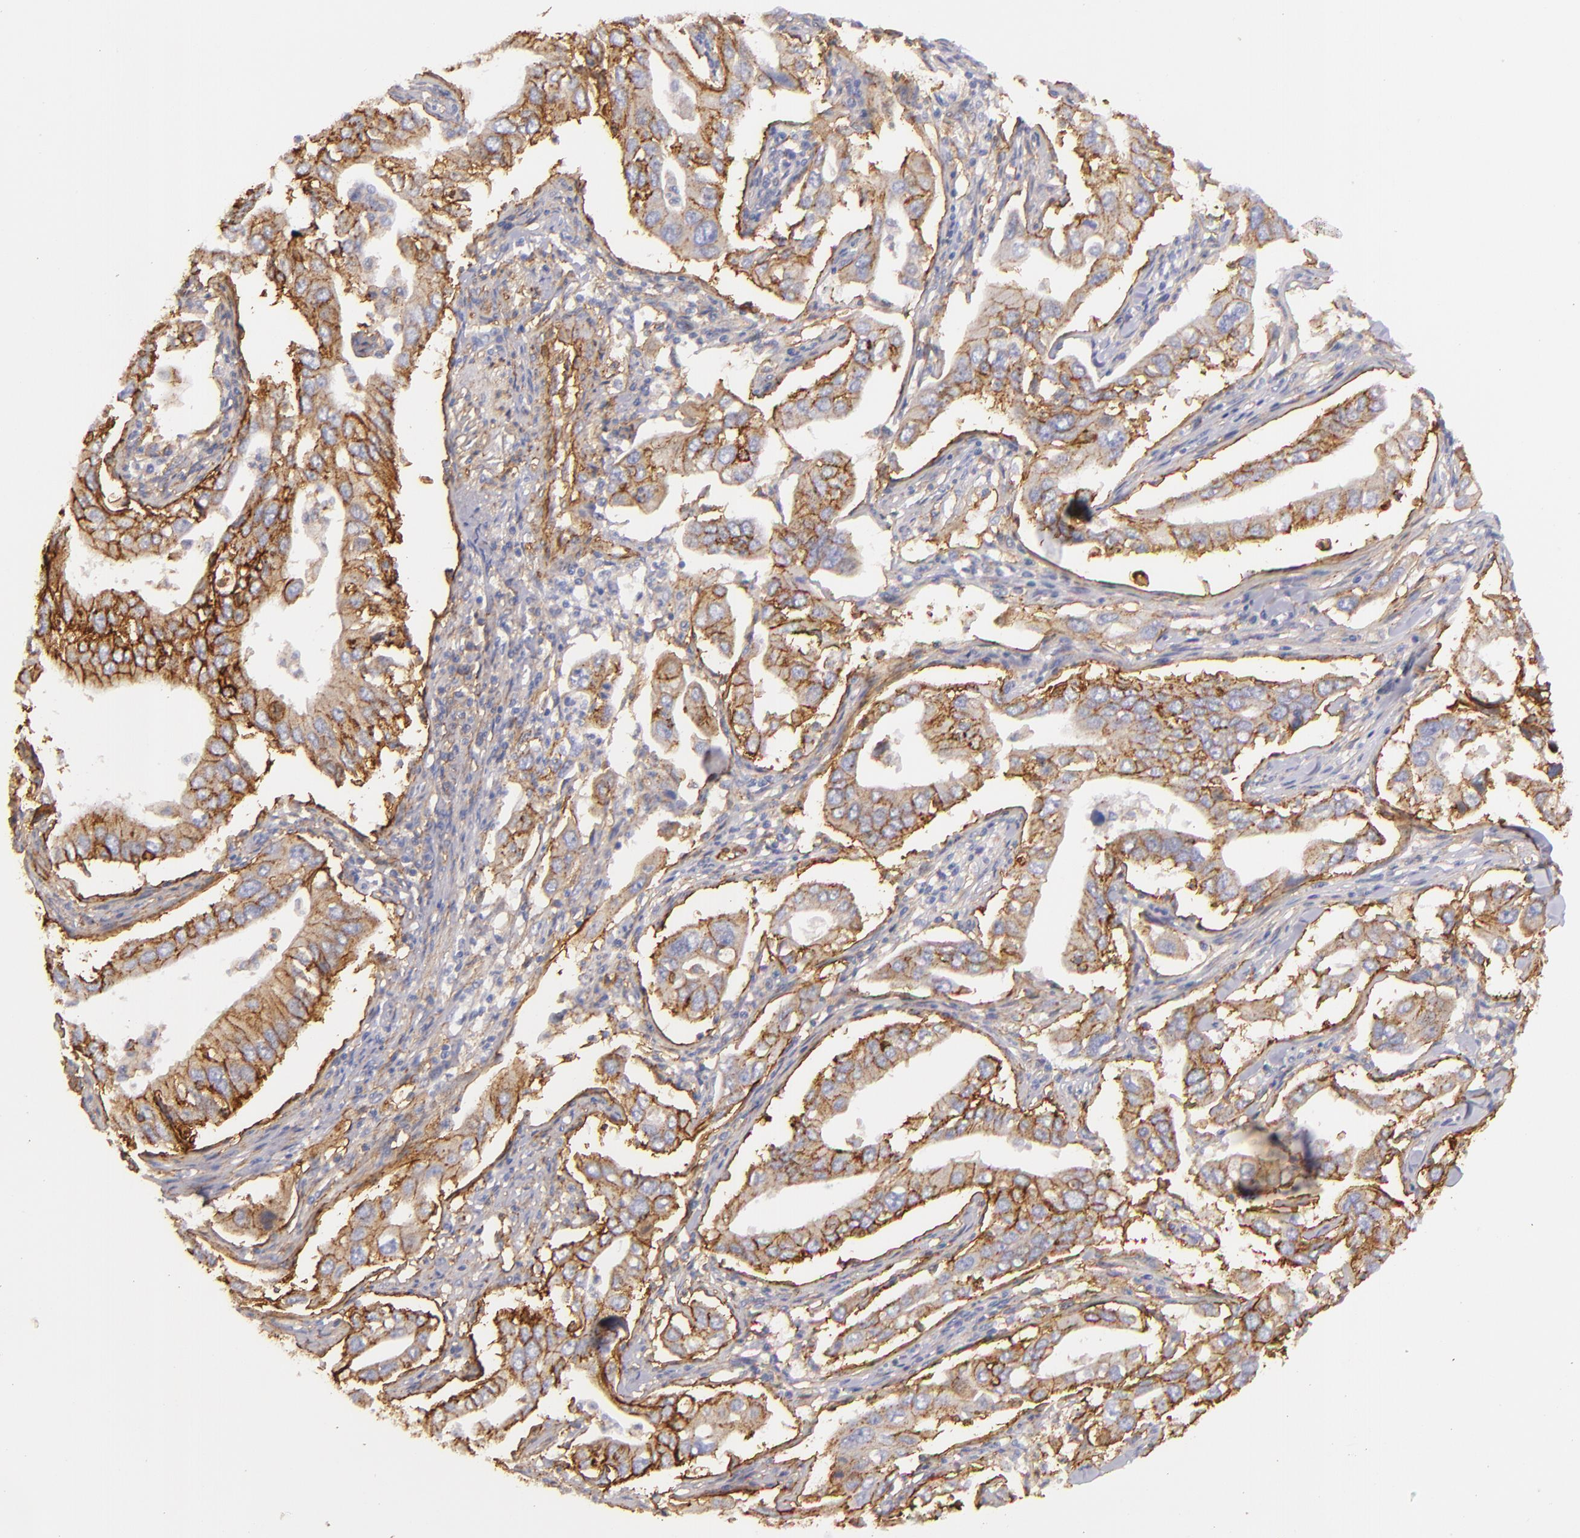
{"staining": {"intensity": "moderate", "quantity": ">75%", "location": "cytoplasmic/membranous"}, "tissue": "lung cancer", "cell_type": "Tumor cells", "image_type": "cancer", "snomed": [{"axis": "morphology", "description": "Adenocarcinoma, NOS"}, {"axis": "topography", "description": "Lung"}], "caption": "High-magnification brightfield microscopy of lung cancer (adenocarcinoma) stained with DAB (brown) and counterstained with hematoxylin (blue). tumor cells exhibit moderate cytoplasmic/membranous staining is present in about>75% of cells.", "gene": "CD151", "patient": {"sex": "male", "age": 48}}